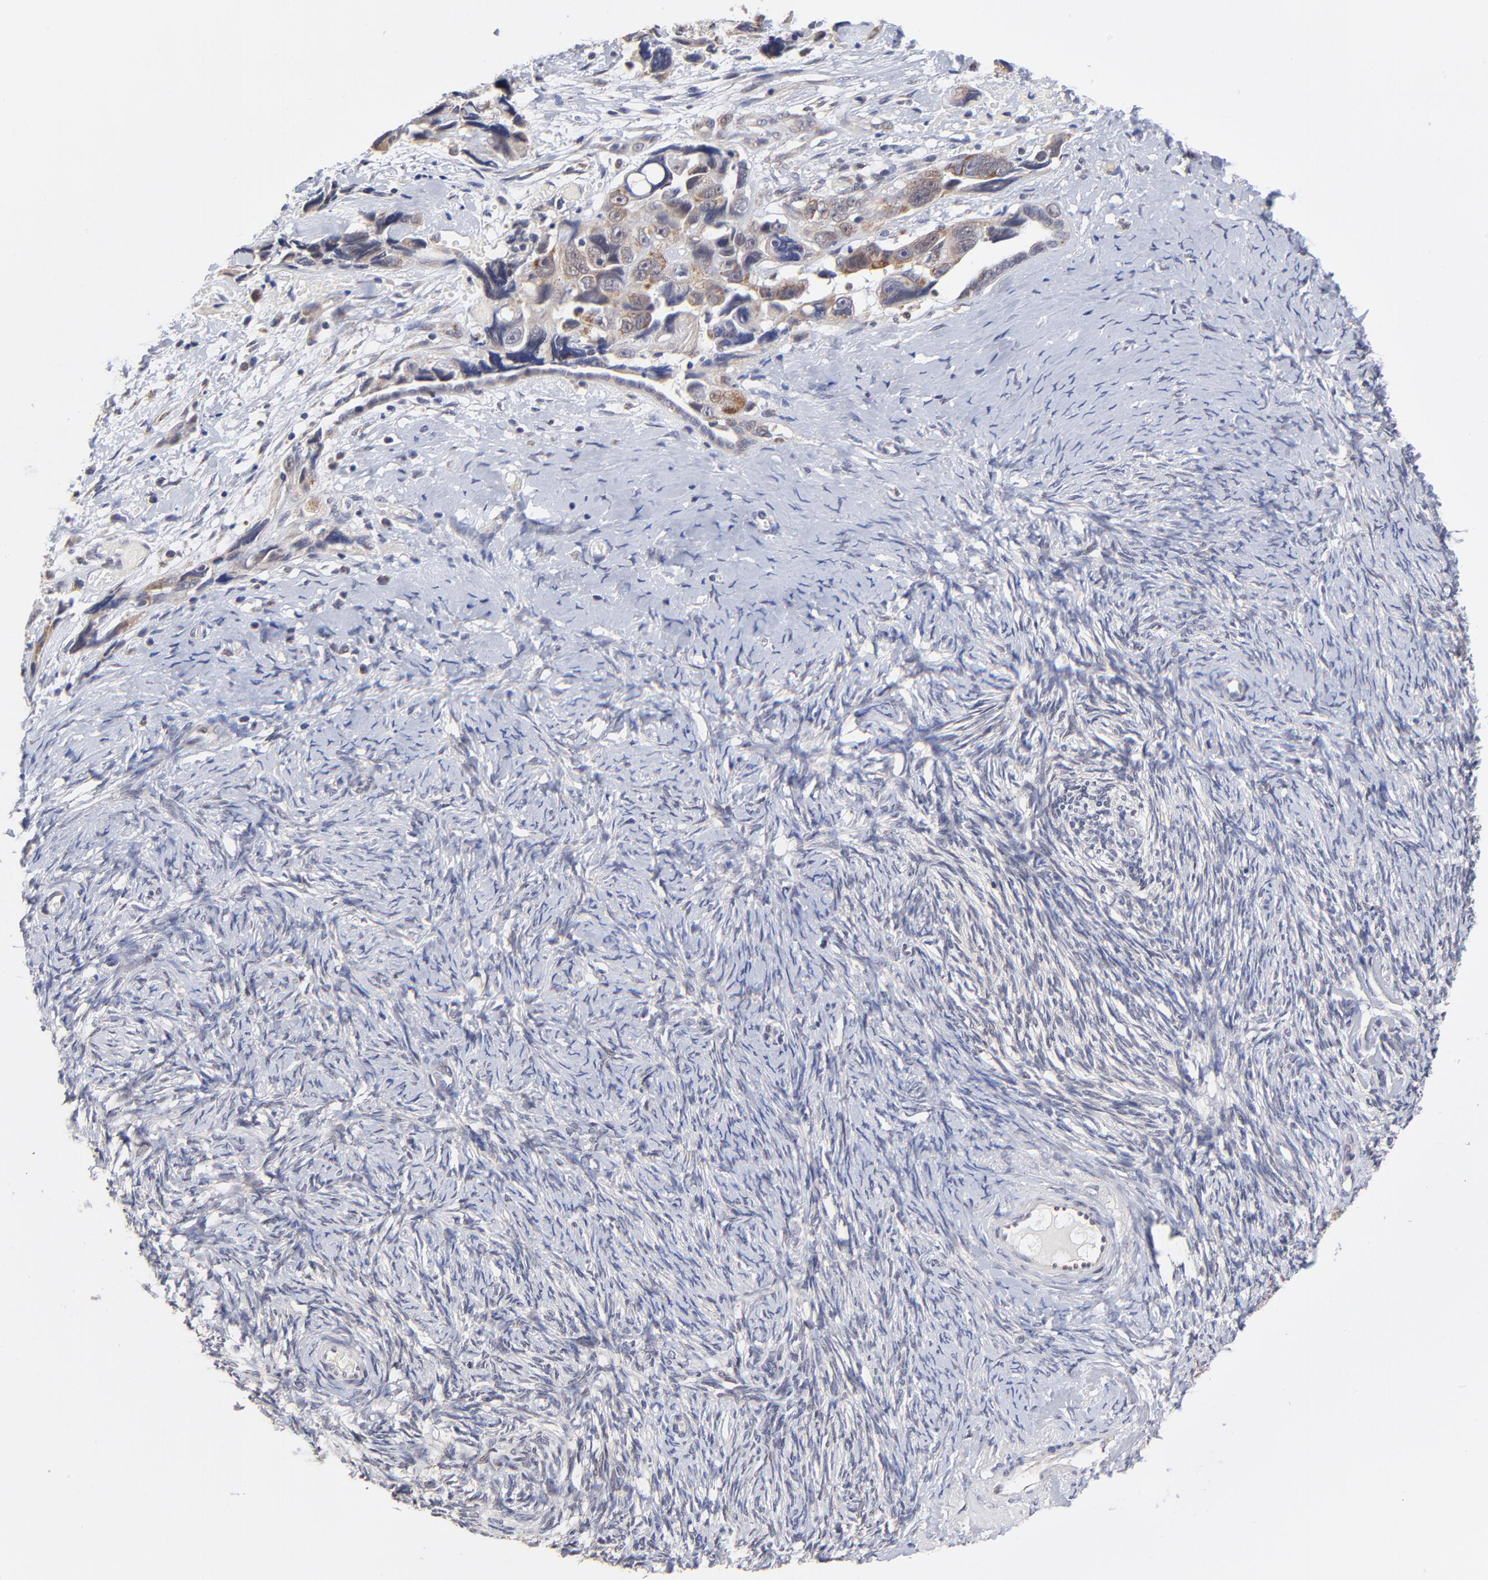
{"staining": {"intensity": "moderate", "quantity": "25%-75%", "location": "cytoplasmic/membranous"}, "tissue": "ovarian cancer", "cell_type": "Tumor cells", "image_type": "cancer", "snomed": [{"axis": "morphology", "description": "Normal tissue, NOS"}, {"axis": "morphology", "description": "Cystadenocarcinoma, serous, NOS"}, {"axis": "topography", "description": "Ovary"}], "caption": "Brown immunohistochemical staining in ovarian serous cystadenocarcinoma exhibits moderate cytoplasmic/membranous positivity in about 25%-75% of tumor cells.", "gene": "FBXL12", "patient": {"sex": "female", "age": 62}}